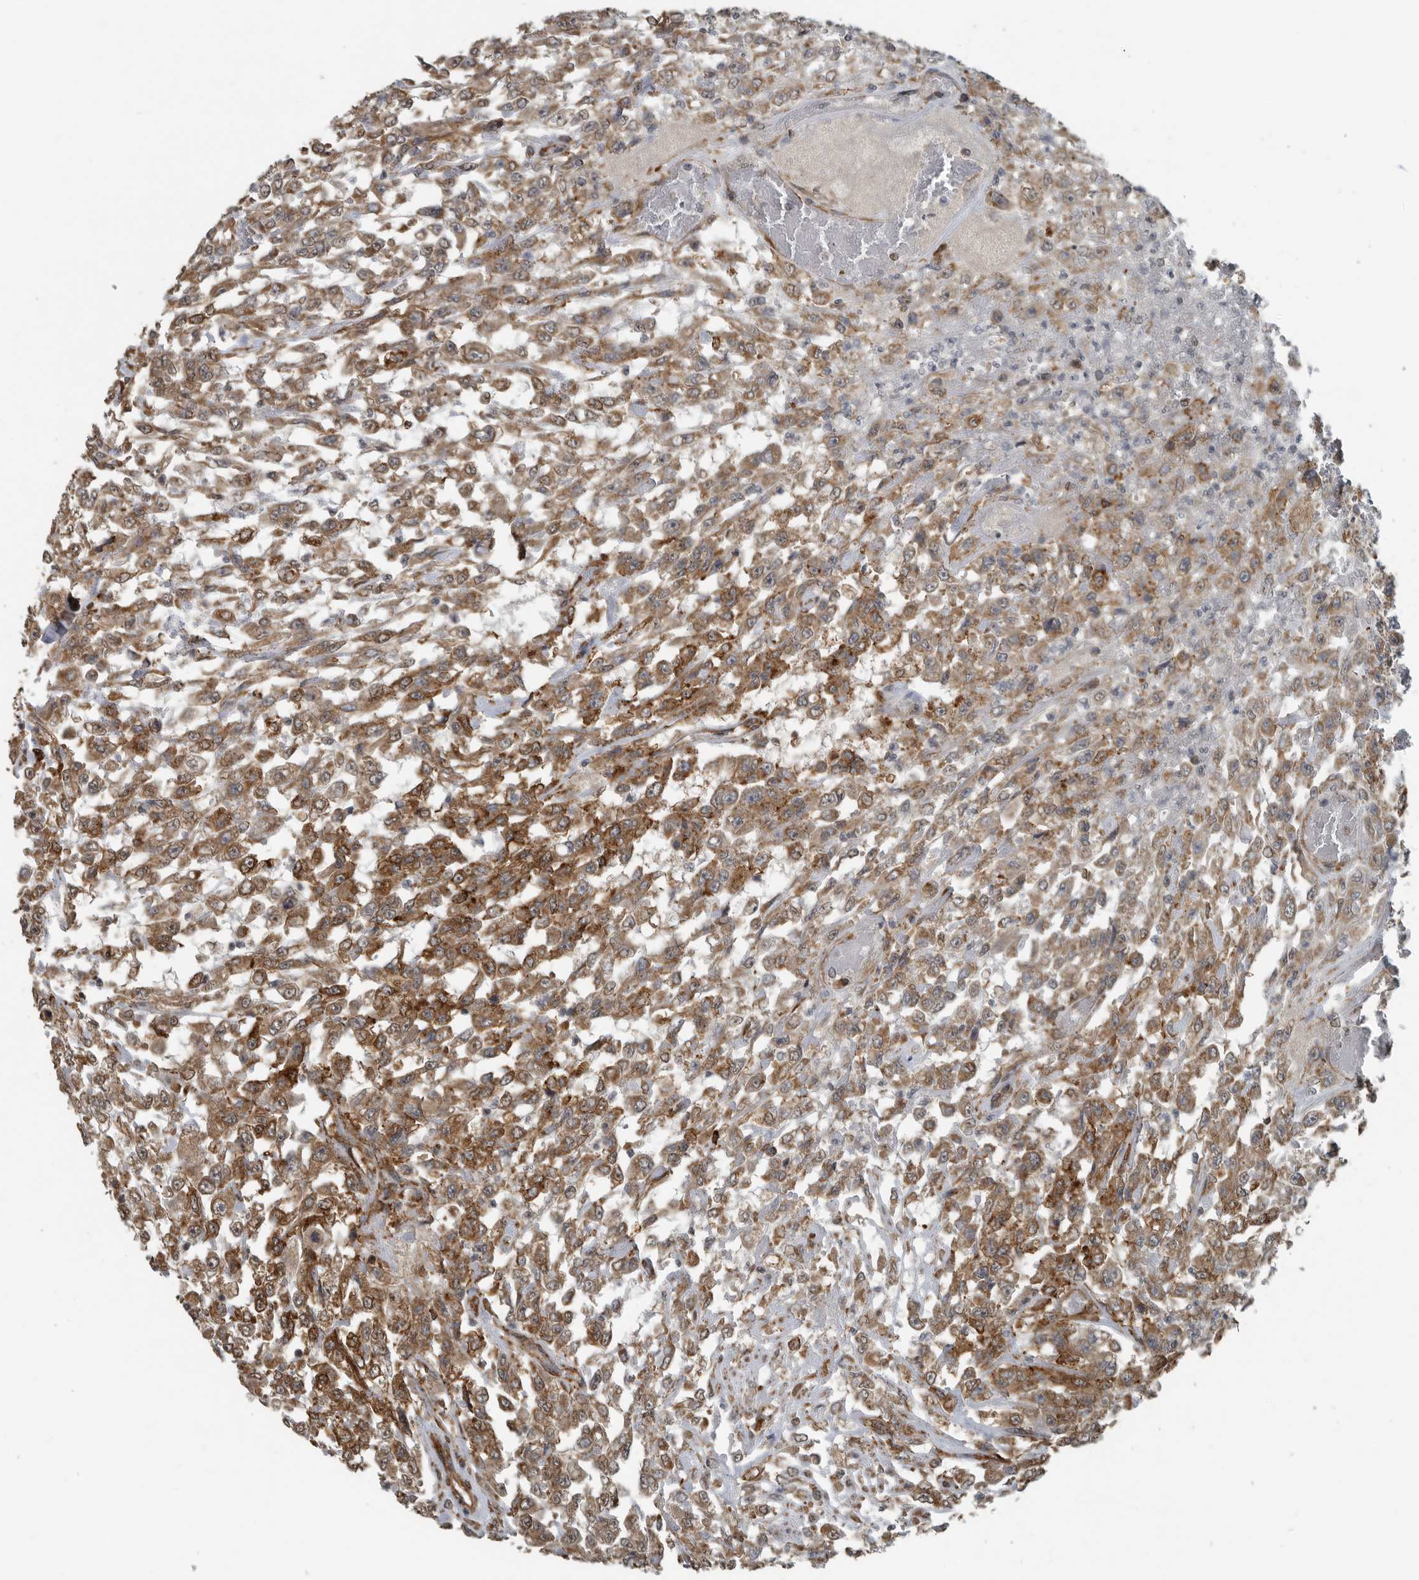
{"staining": {"intensity": "strong", "quantity": ">75%", "location": "cytoplasmic/membranous"}, "tissue": "urothelial cancer", "cell_type": "Tumor cells", "image_type": "cancer", "snomed": [{"axis": "morphology", "description": "Urothelial carcinoma, High grade"}, {"axis": "topography", "description": "Urinary bladder"}], "caption": "DAB immunohistochemical staining of human urothelial cancer reveals strong cytoplasmic/membranous protein expression in approximately >75% of tumor cells.", "gene": "AFAP1", "patient": {"sex": "male", "age": 46}}